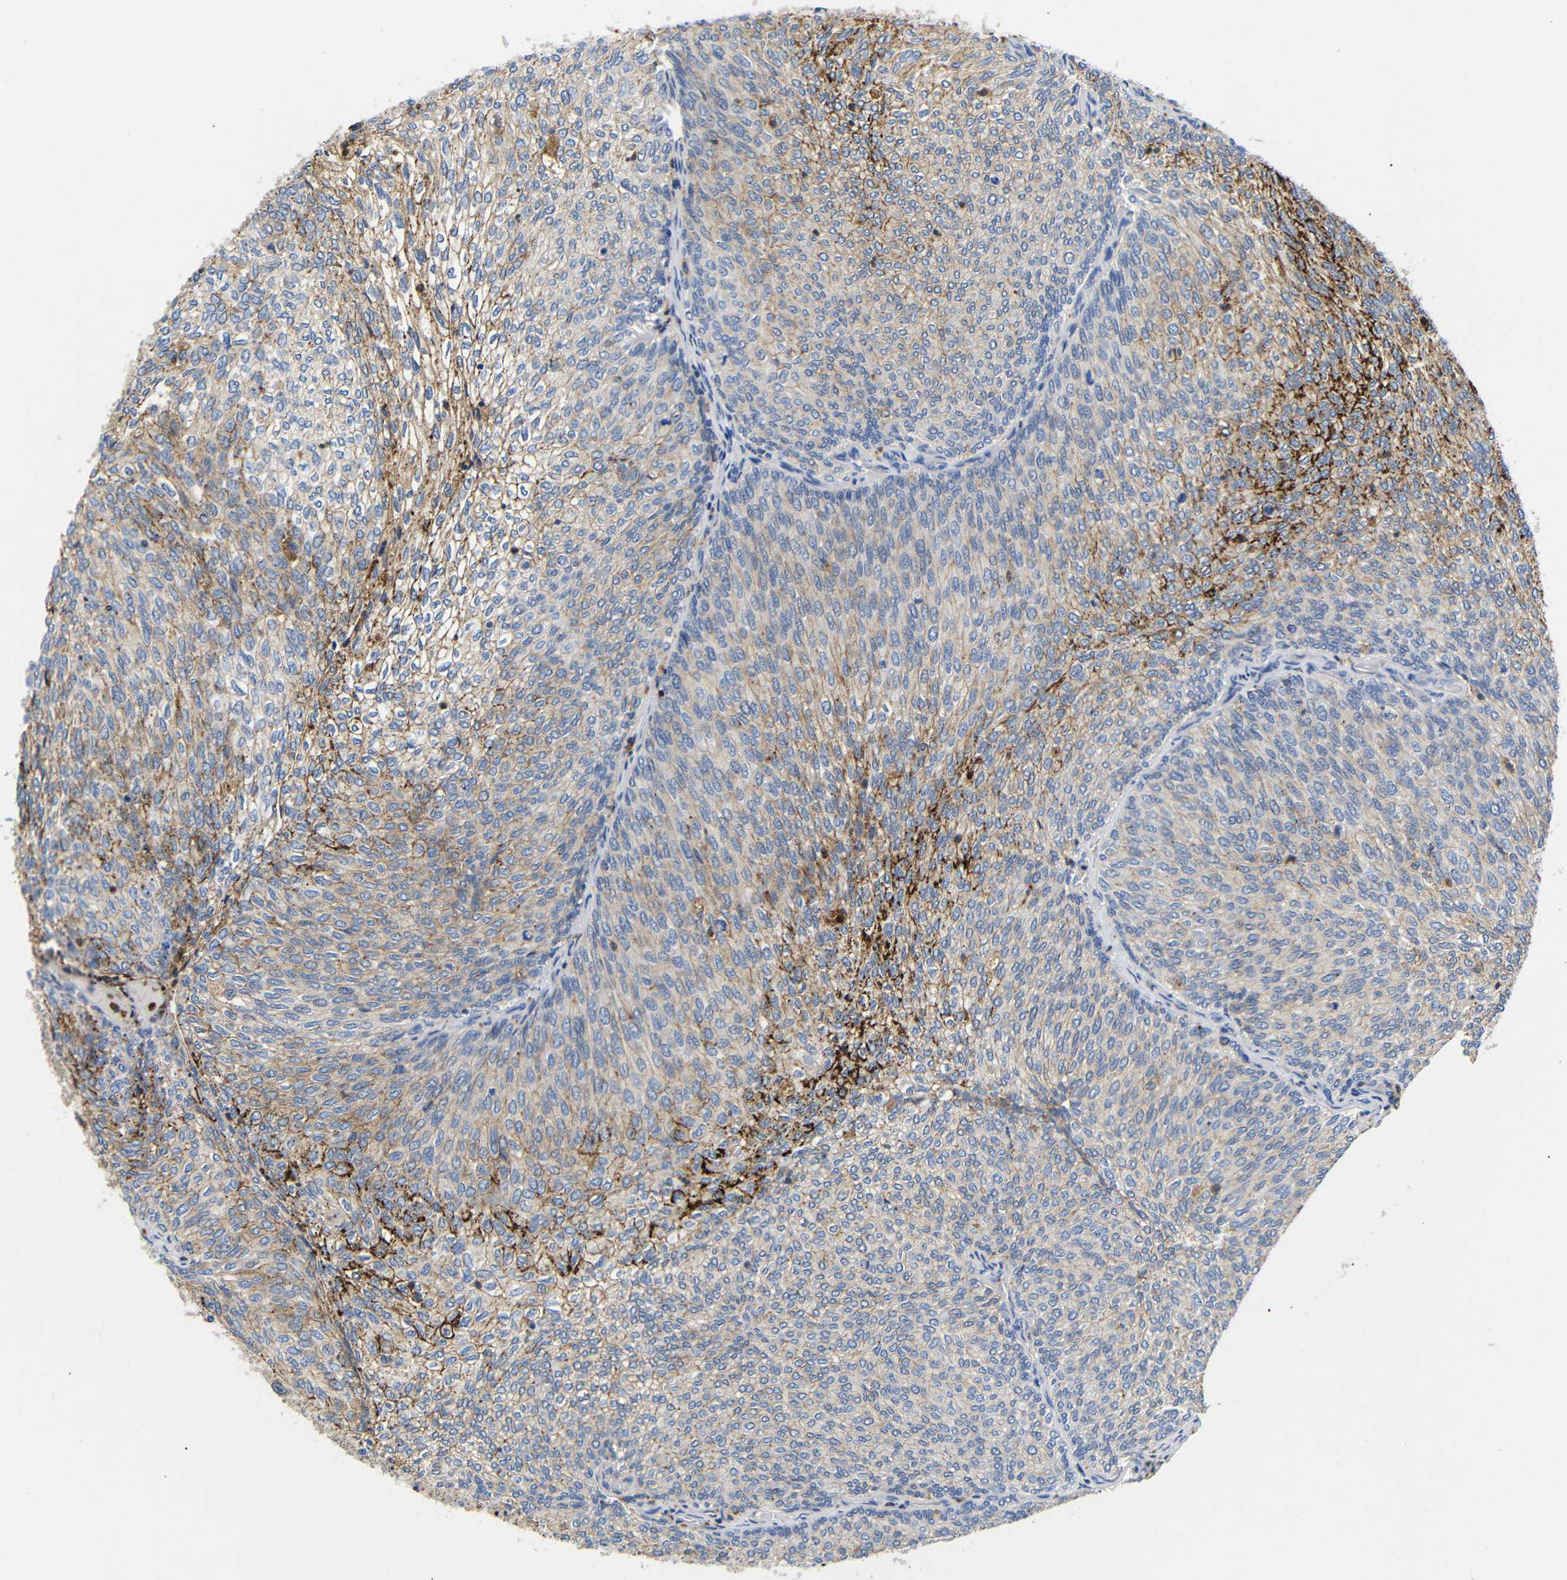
{"staining": {"intensity": "moderate", "quantity": ">75%", "location": "cytoplasmic/membranous"}, "tissue": "urothelial cancer", "cell_type": "Tumor cells", "image_type": "cancer", "snomed": [{"axis": "morphology", "description": "Urothelial carcinoma, Low grade"}, {"axis": "topography", "description": "Urinary bladder"}], "caption": "IHC histopathology image of urothelial cancer stained for a protein (brown), which reveals medium levels of moderate cytoplasmic/membranous expression in approximately >75% of tumor cells.", "gene": "SDCBP", "patient": {"sex": "female", "age": 79}}